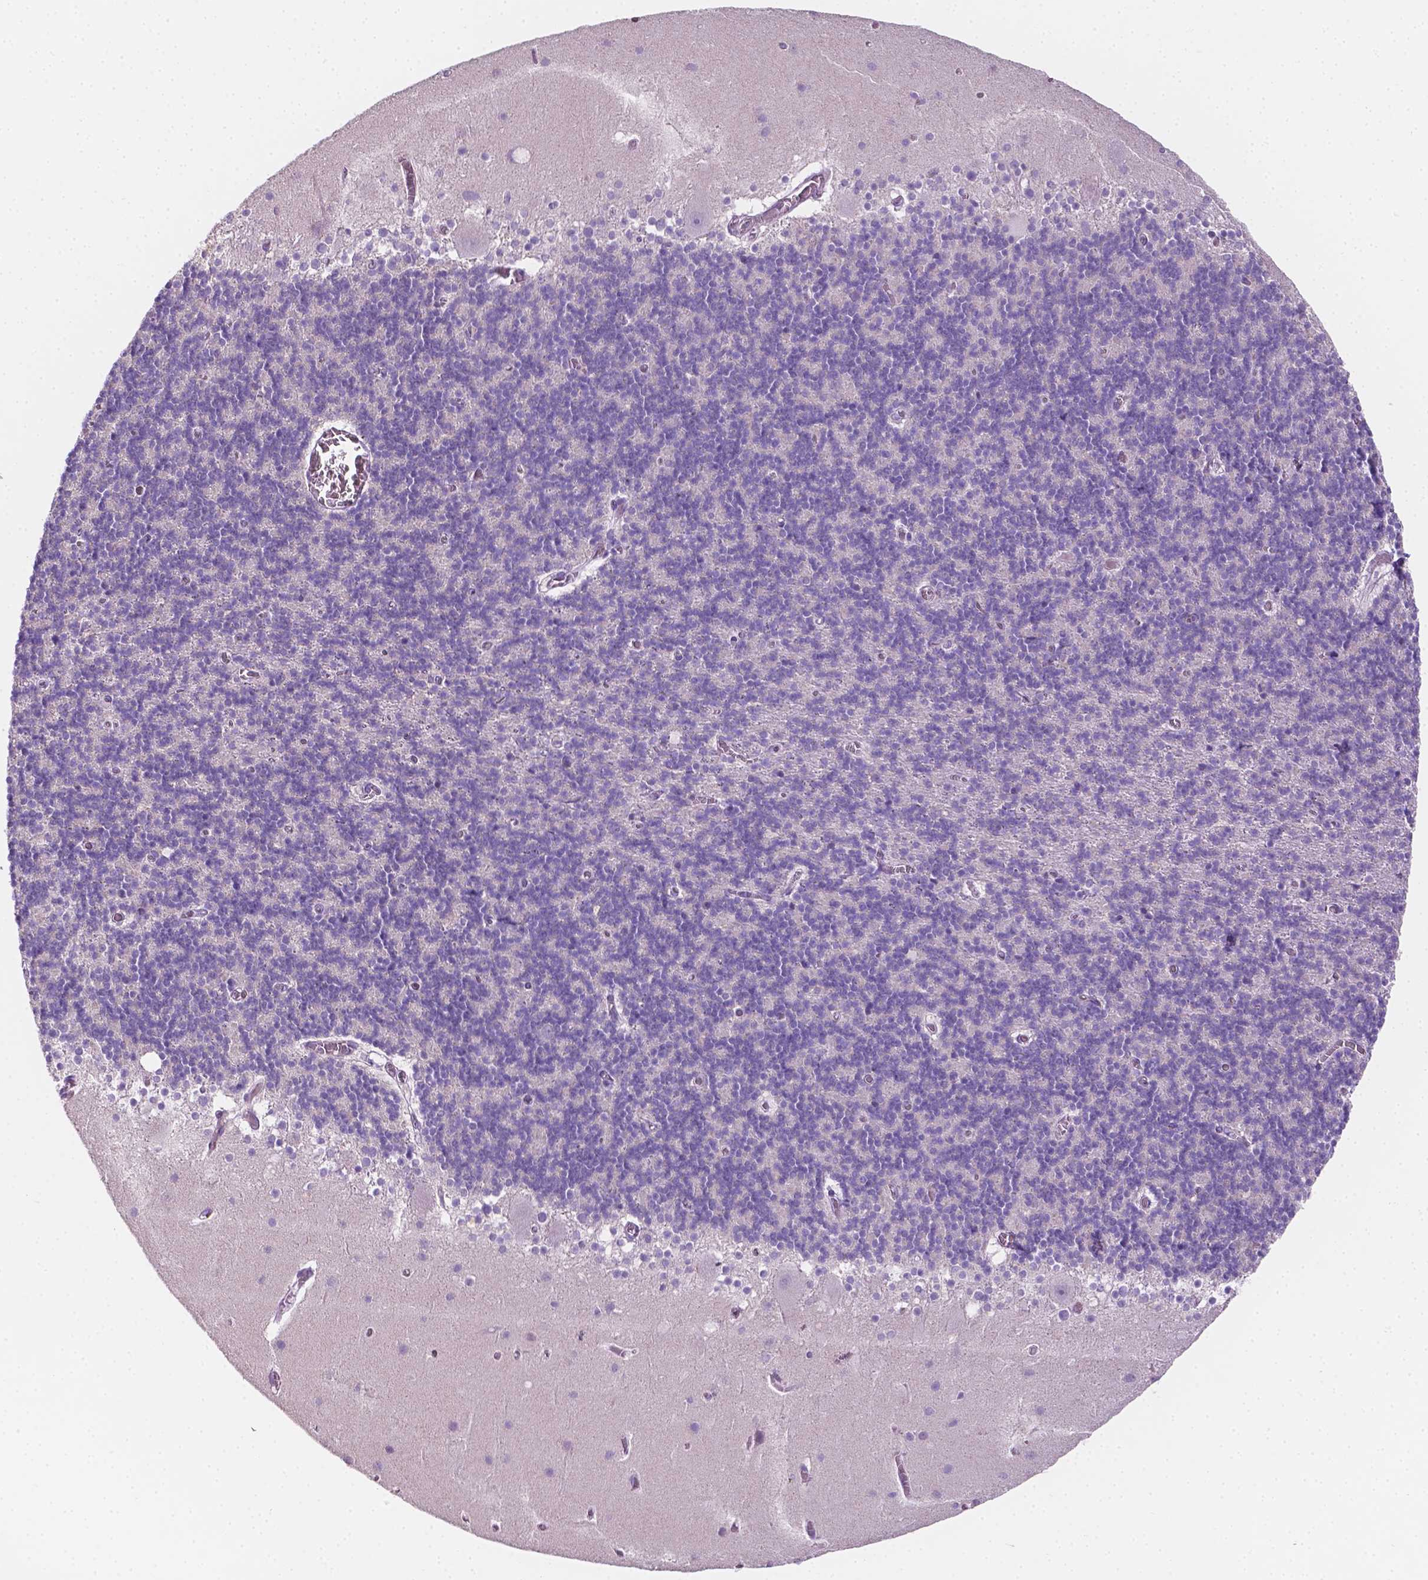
{"staining": {"intensity": "negative", "quantity": "none", "location": "none"}, "tissue": "cerebellum", "cell_type": "Cells in granular layer", "image_type": "normal", "snomed": [{"axis": "morphology", "description": "Normal tissue, NOS"}, {"axis": "topography", "description": "Cerebellum"}], "caption": "A high-resolution image shows IHC staining of unremarkable cerebellum, which demonstrates no significant staining in cells in granular layer.", "gene": "EGFR", "patient": {"sex": "male", "age": 70}}